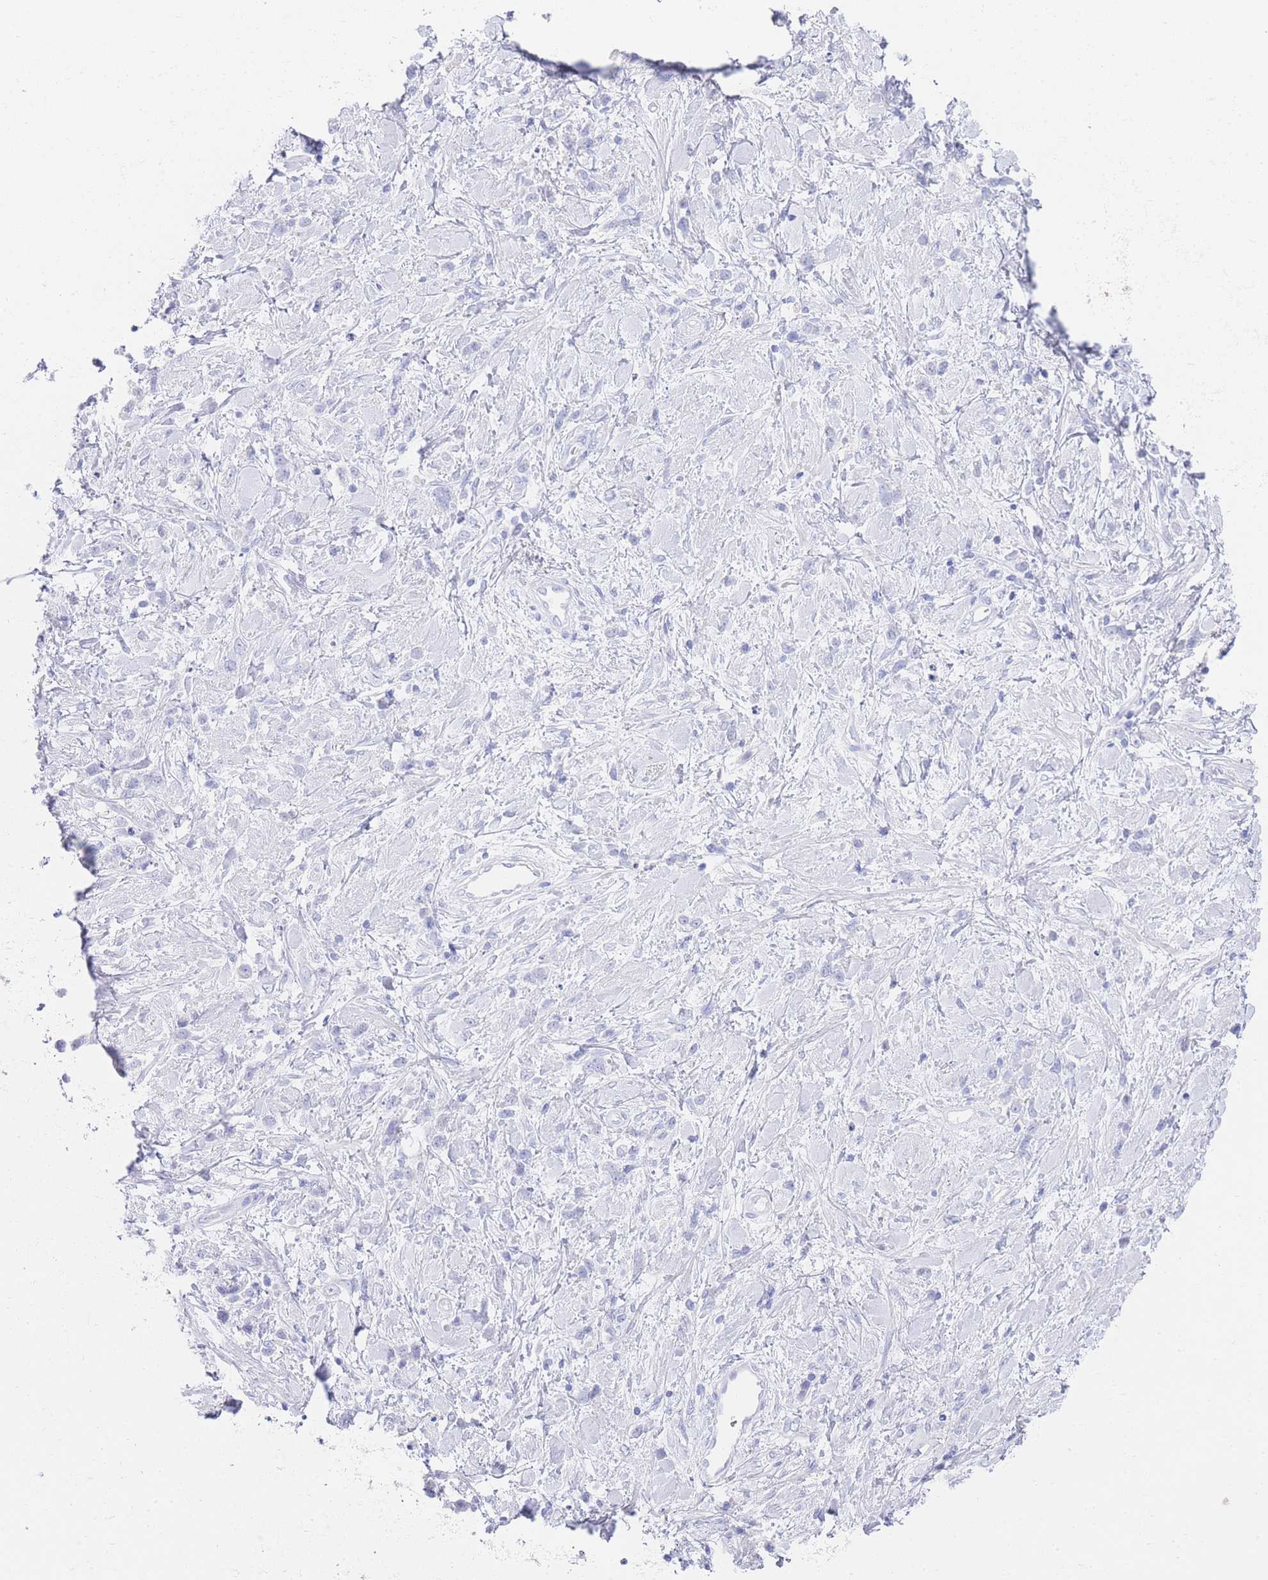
{"staining": {"intensity": "negative", "quantity": "none", "location": "none"}, "tissue": "stomach cancer", "cell_type": "Tumor cells", "image_type": "cancer", "snomed": [{"axis": "morphology", "description": "Adenocarcinoma, NOS"}, {"axis": "topography", "description": "Stomach"}], "caption": "DAB immunohistochemical staining of stomach cancer (adenocarcinoma) reveals no significant staining in tumor cells. (DAB IHC with hematoxylin counter stain).", "gene": "LRRC37A", "patient": {"sex": "female", "age": 60}}